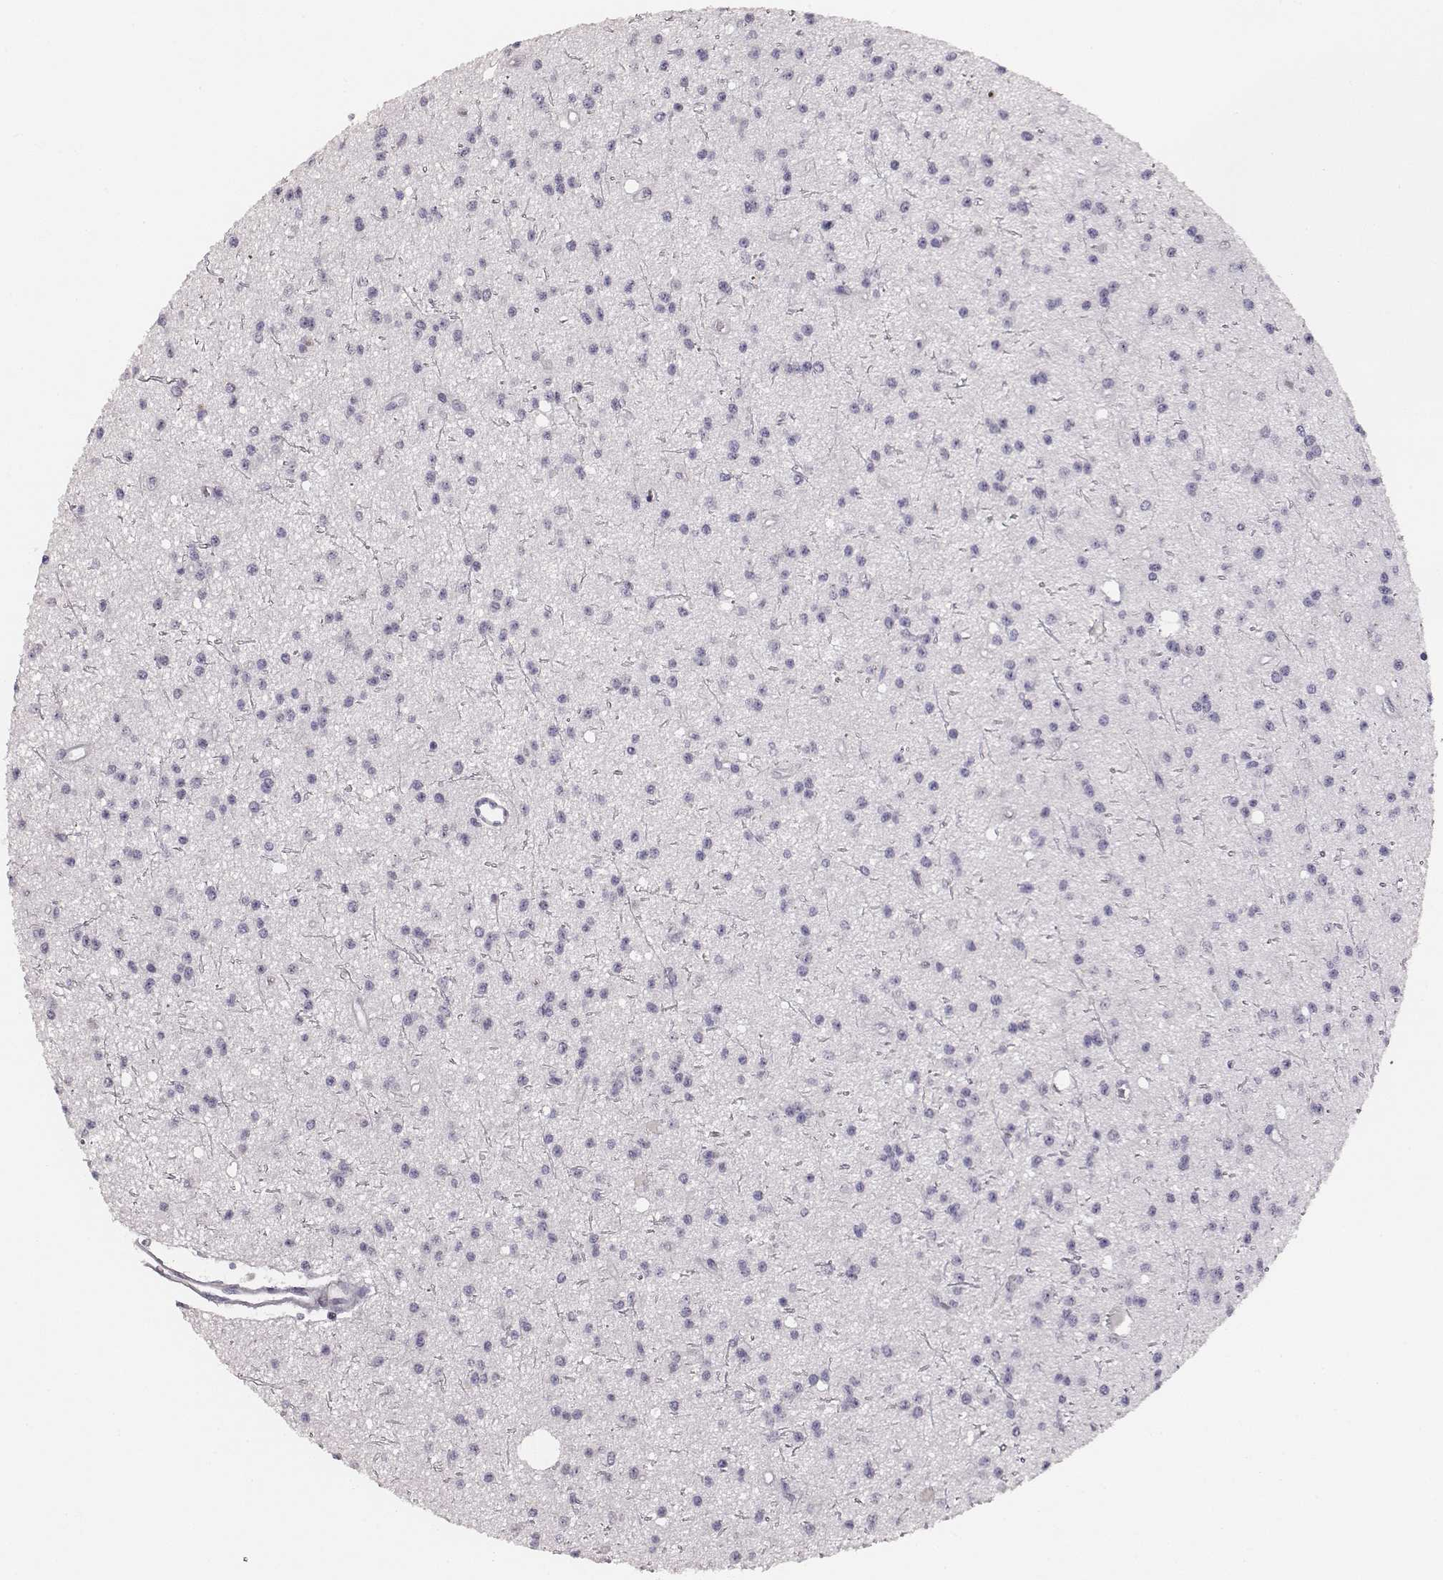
{"staining": {"intensity": "negative", "quantity": "none", "location": "none"}, "tissue": "glioma", "cell_type": "Tumor cells", "image_type": "cancer", "snomed": [{"axis": "morphology", "description": "Glioma, malignant, Low grade"}, {"axis": "topography", "description": "Brain"}], "caption": "A micrograph of human malignant glioma (low-grade) is negative for staining in tumor cells.", "gene": "NIFK", "patient": {"sex": "male", "age": 27}}